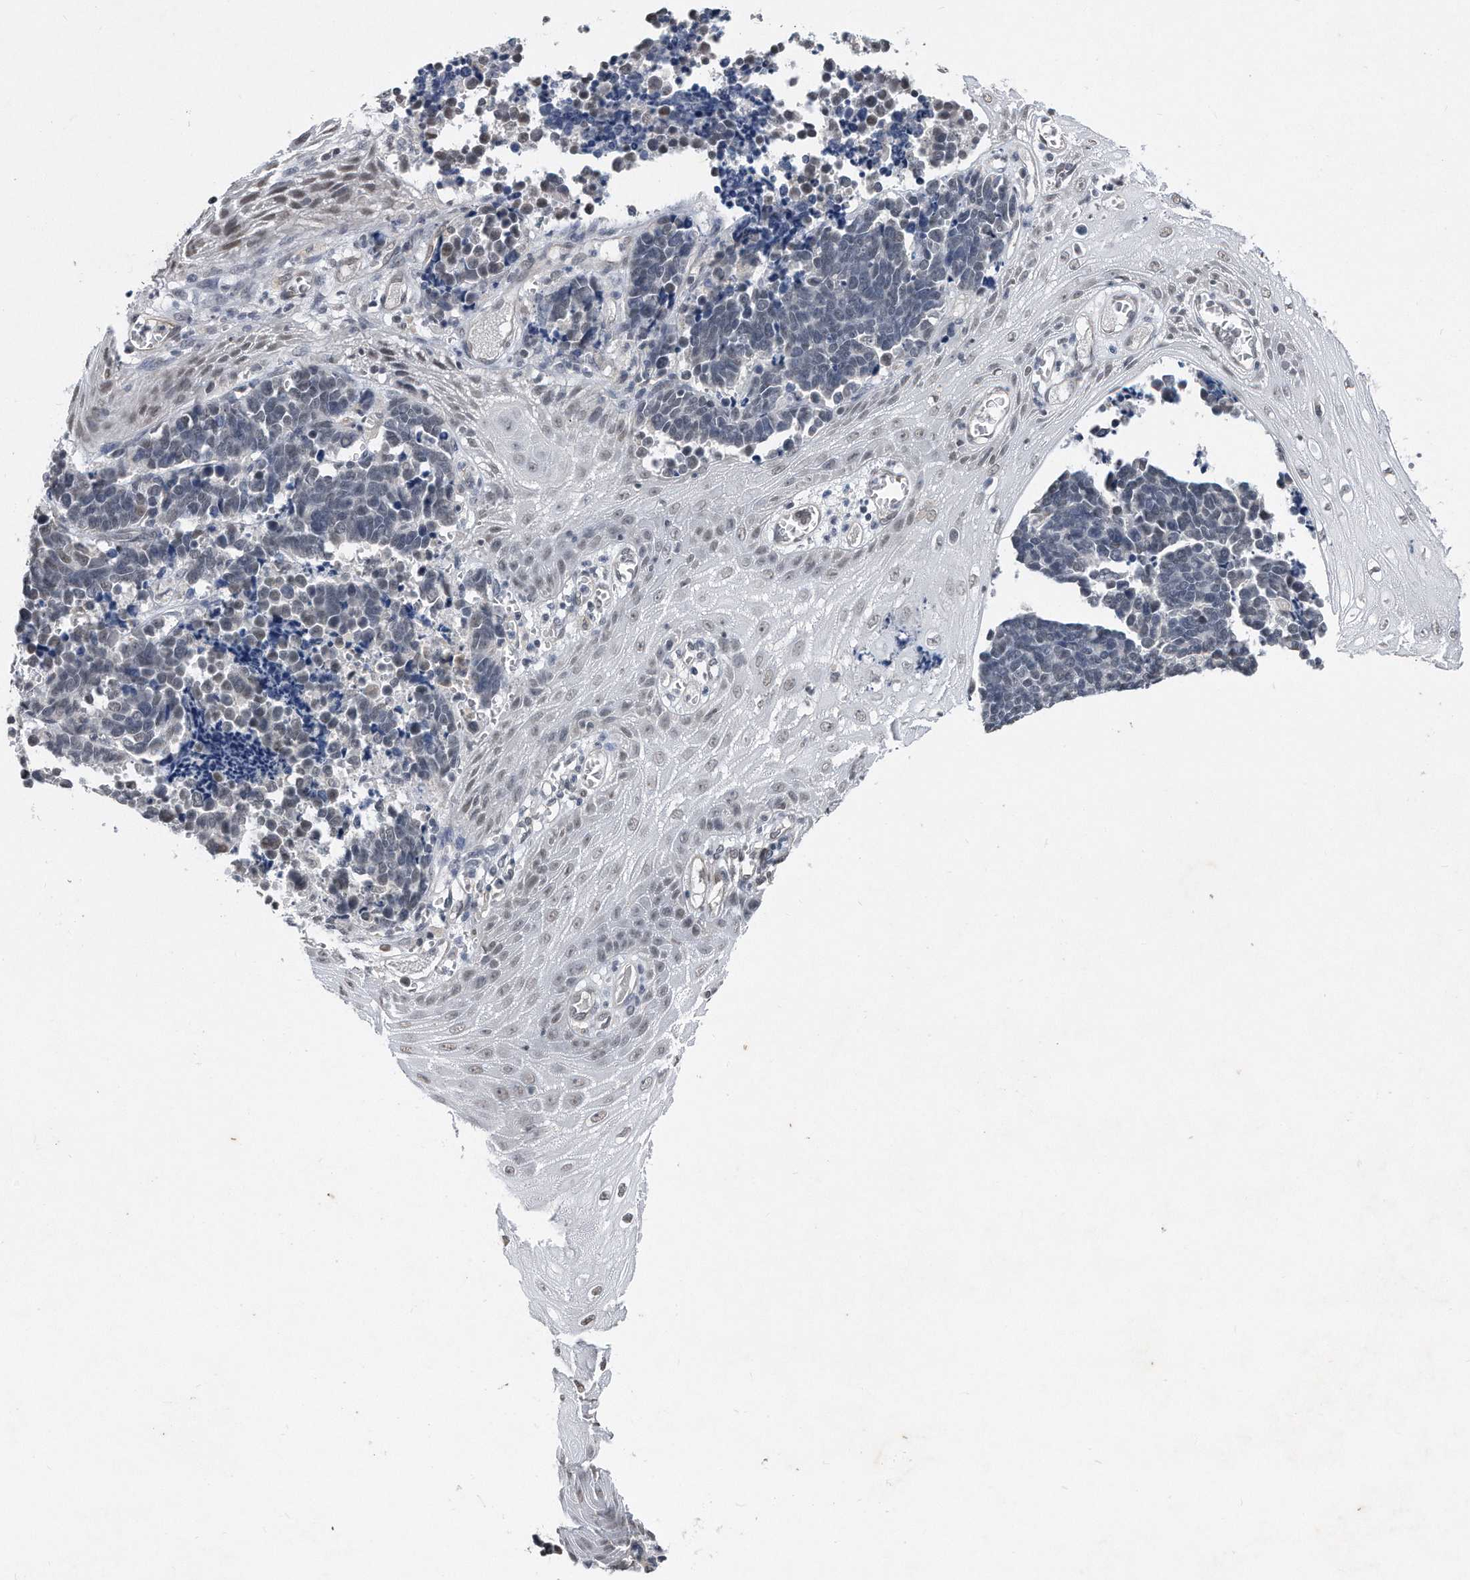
{"staining": {"intensity": "negative", "quantity": "none", "location": "none"}, "tissue": "cervical cancer", "cell_type": "Tumor cells", "image_type": "cancer", "snomed": [{"axis": "morphology", "description": "Normal tissue, NOS"}, {"axis": "morphology", "description": "Squamous cell carcinoma, NOS"}, {"axis": "topography", "description": "Cervix"}], "caption": "Tumor cells show no significant staining in squamous cell carcinoma (cervical). (Stains: DAB (3,3'-diaminobenzidine) immunohistochemistry with hematoxylin counter stain, Microscopy: brightfield microscopy at high magnification).", "gene": "TP53INP1", "patient": {"sex": "female", "age": 35}}